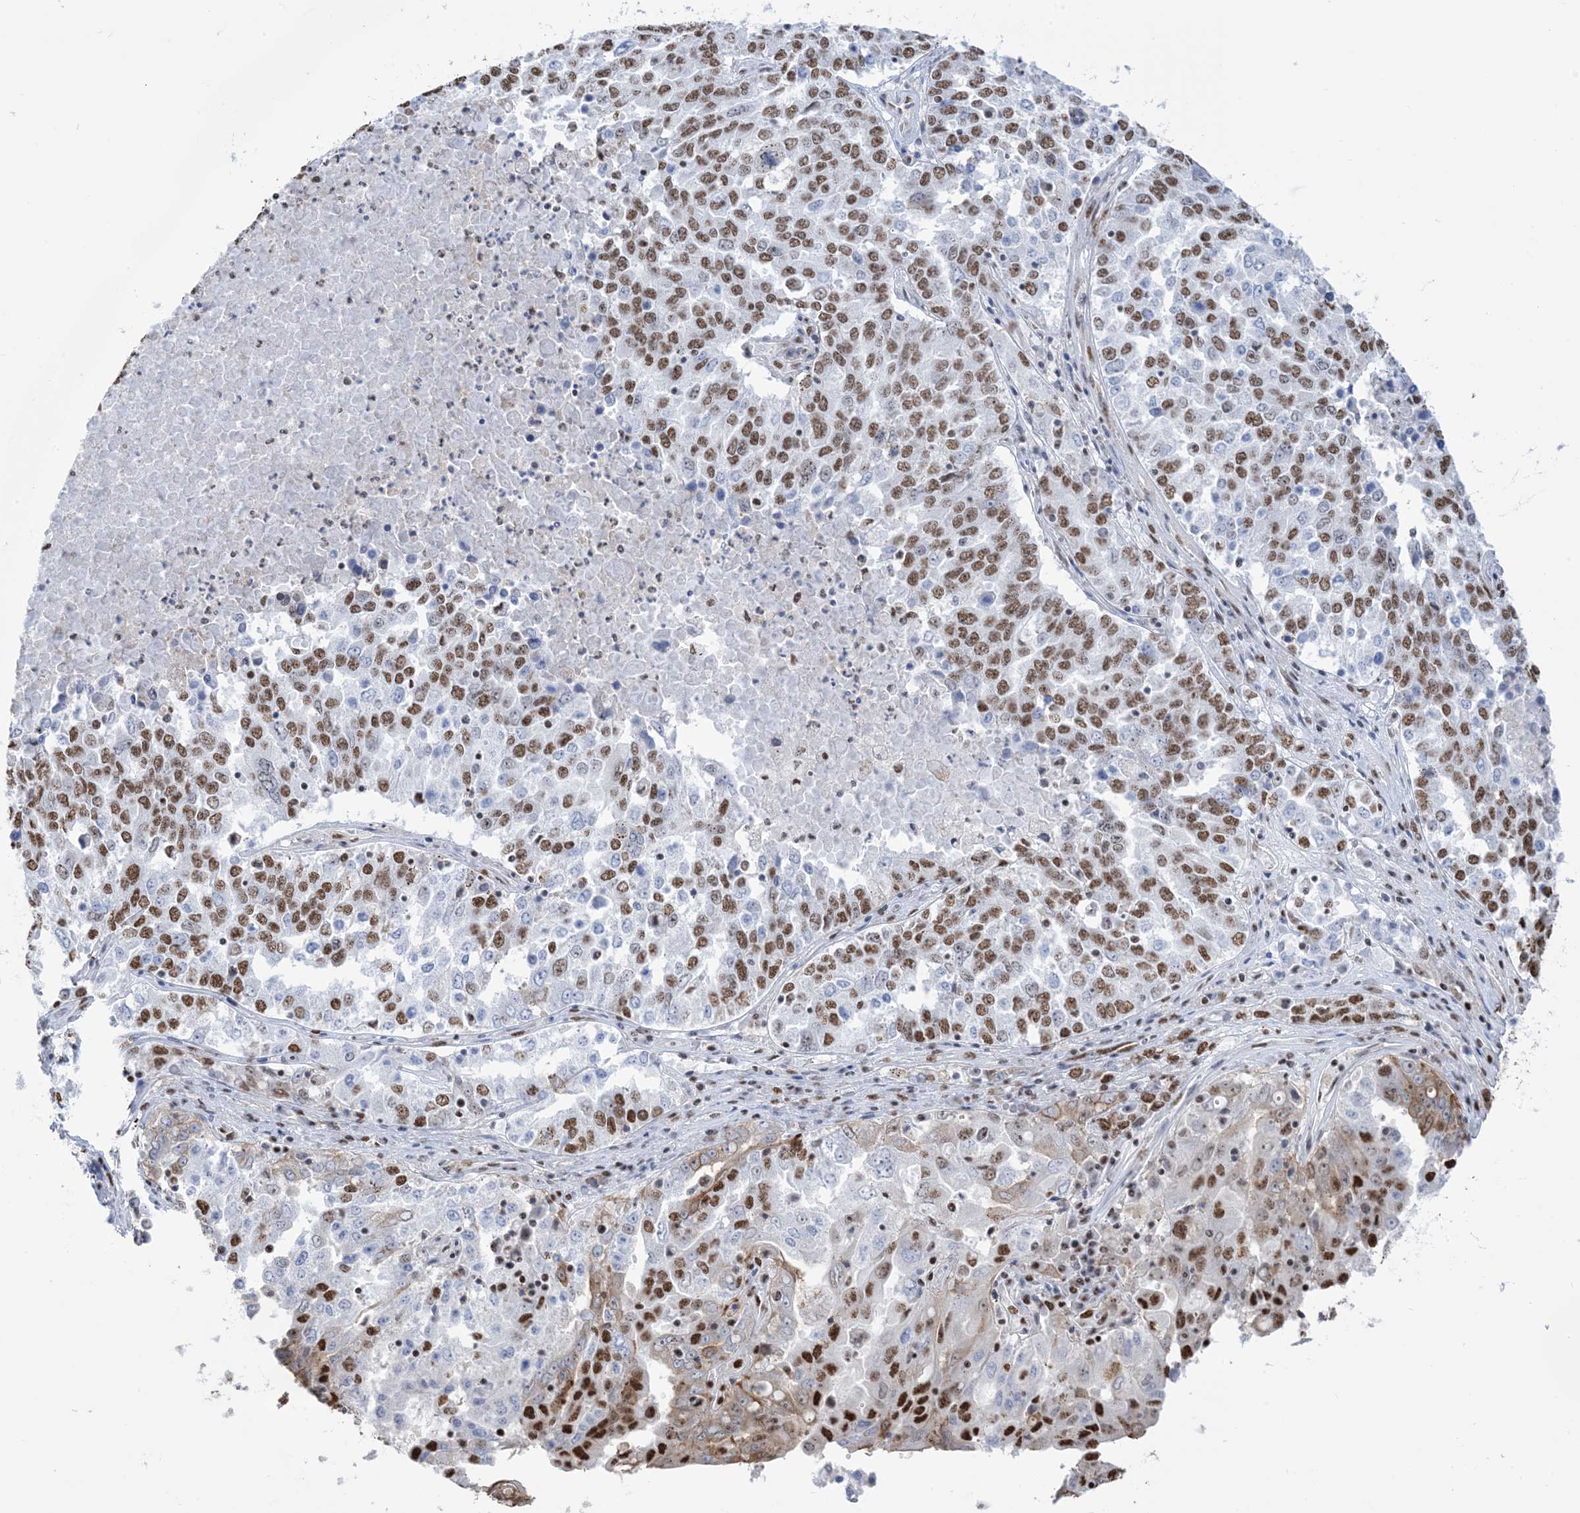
{"staining": {"intensity": "strong", "quantity": "25%-75%", "location": "nuclear"}, "tissue": "ovarian cancer", "cell_type": "Tumor cells", "image_type": "cancer", "snomed": [{"axis": "morphology", "description": "Carcinoma, endometroid"}, {"axis": "topography", "description": "Ovary"}], "caption": "Immunohistochemical staining of ovarian endometroid carcinoma reveals strong nuclear protein positivity in about 25%-75% of tumor cells.", "gene": "ZNF792", "patient": {"sex": "female", "age": 62}}